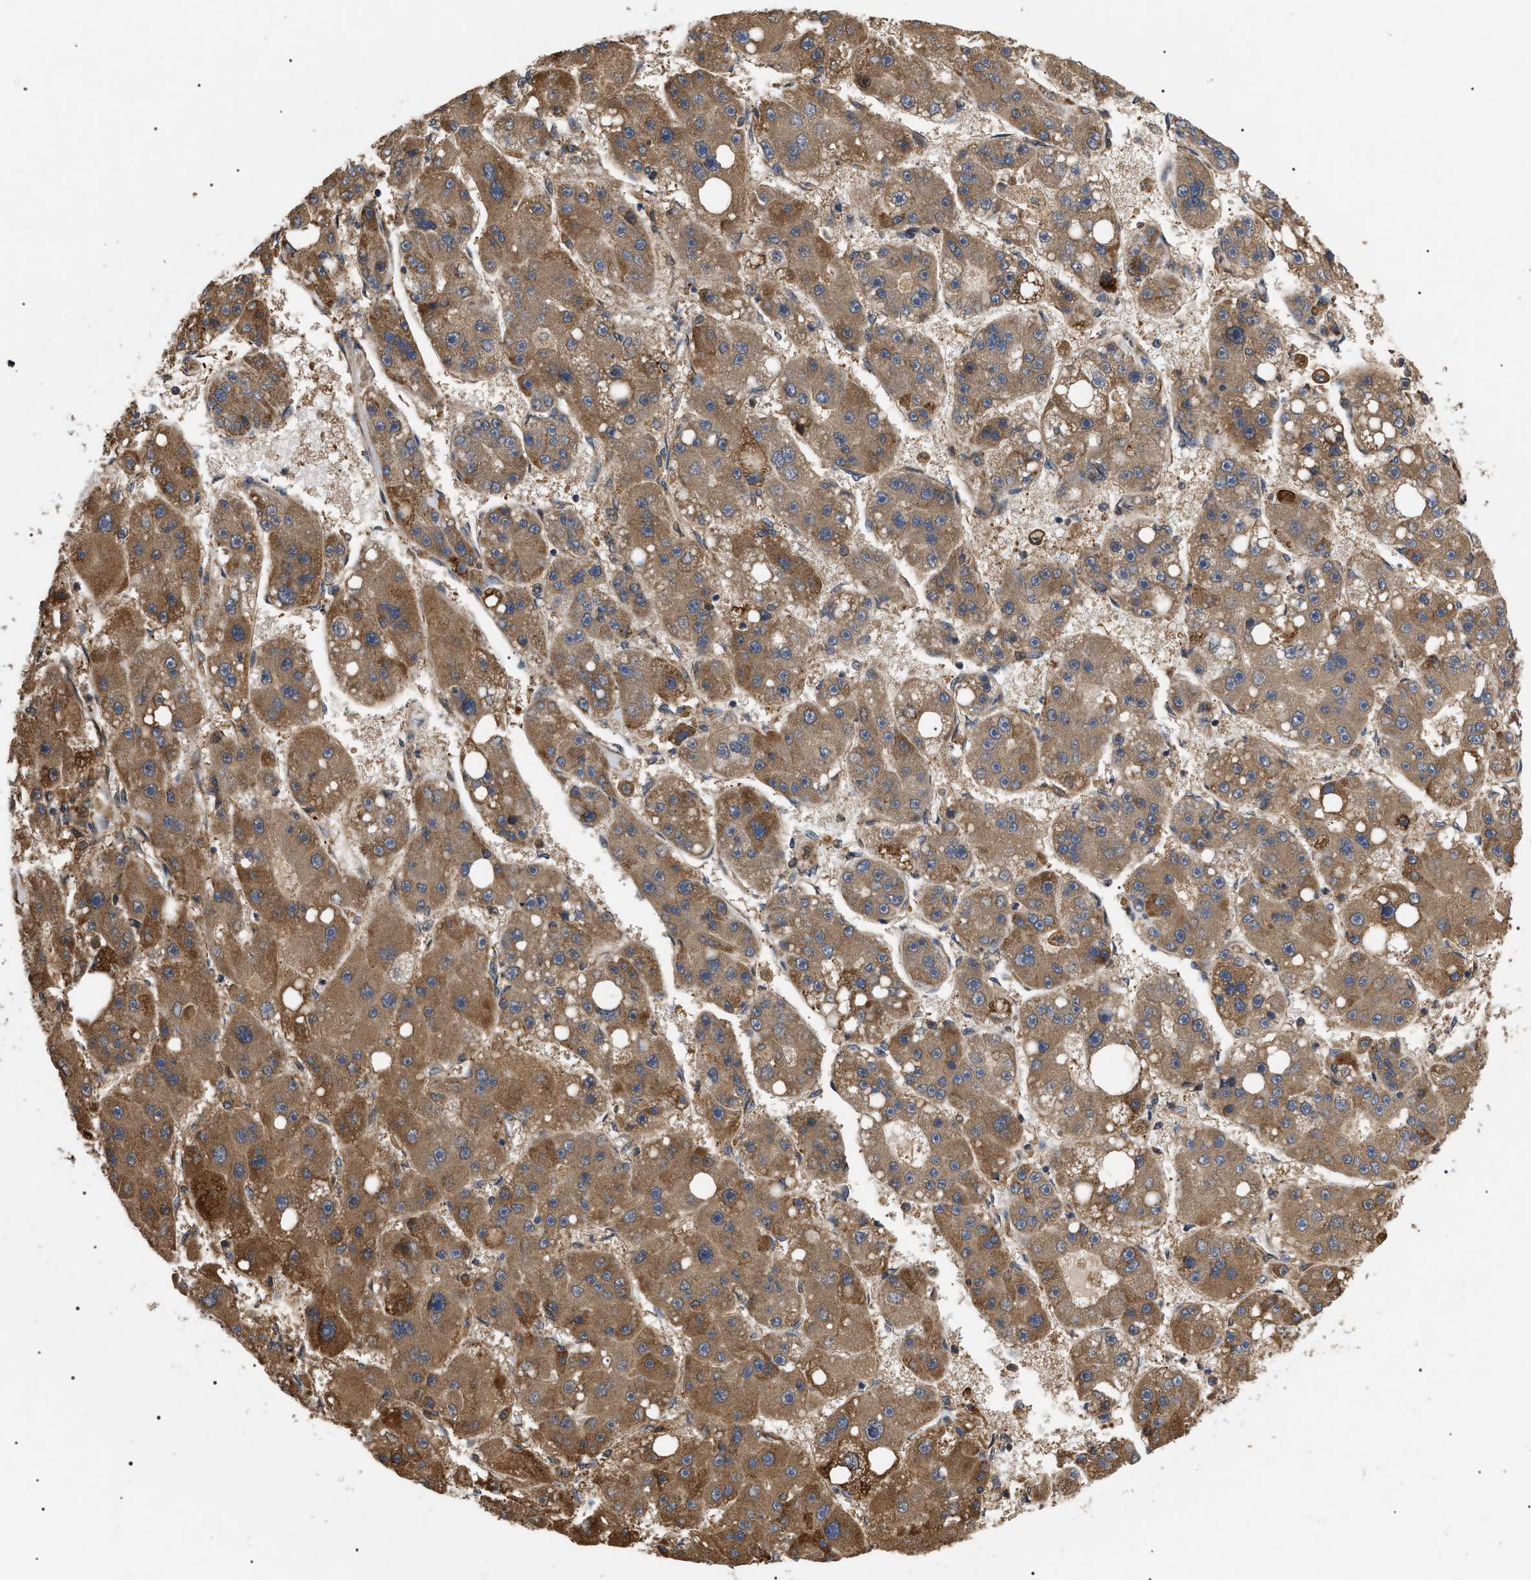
{"staining": {"intensity": "moderate", "quantity": ">75%", "location": "cytoplasmic/membranous"}, "tissue": "liver cancer", "cell_type": "Tumor cells", "image_type": "cancer", "snomed": [{"axis": "morphology", "description": "Carcinoma, Hepatocellular, NOS"}, {"axis": "topography", "description": "Liver"}], "caption": "DAB immunohistochemical staining of liver cancer (hepatocellular carcinoma) demonstrates moderate cytoplasmic/membranous protein staining in about >75% of tumor cells.", "gene": "ASTL", "patient": {"sex": "female", "age": 61}}